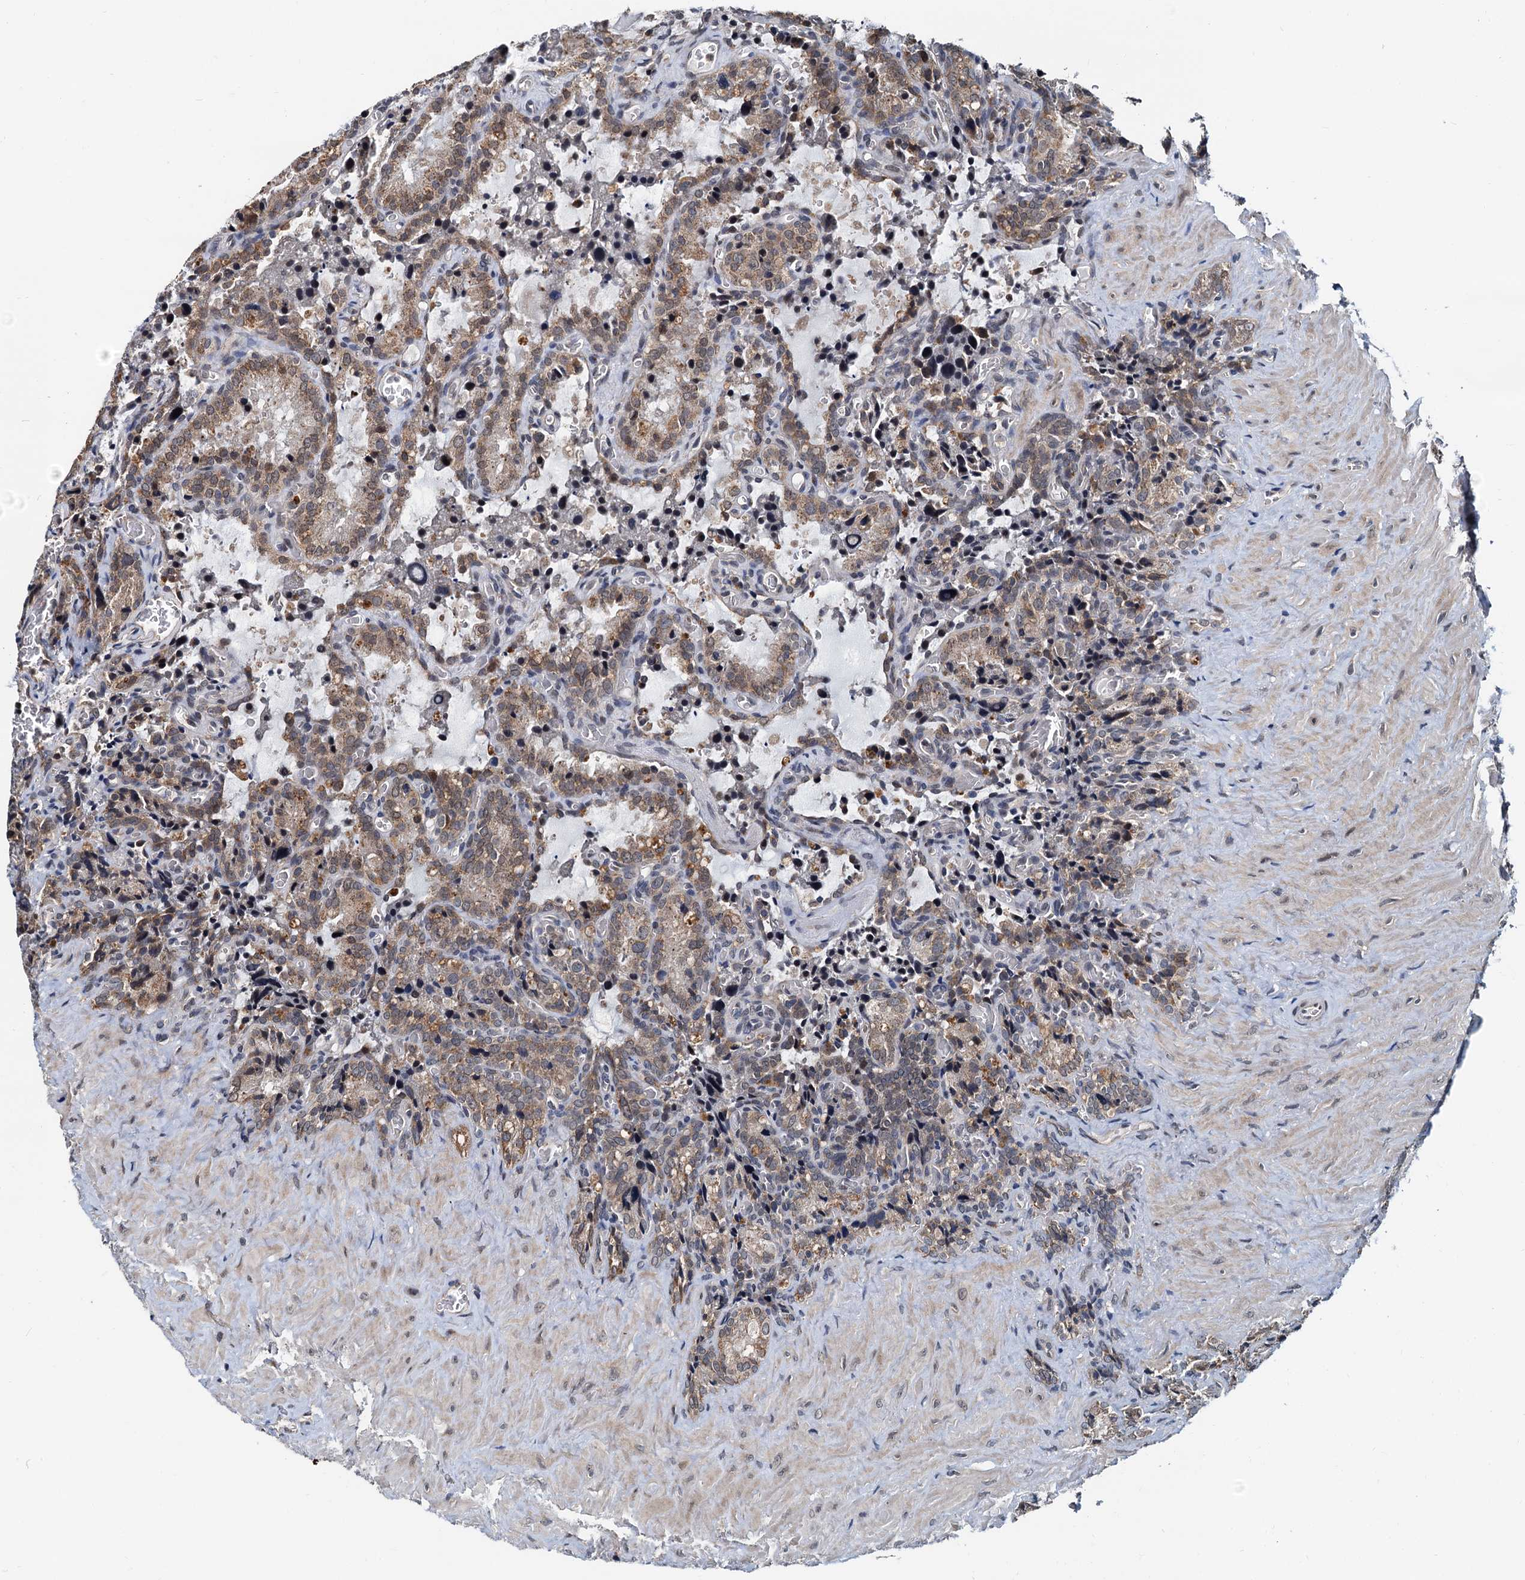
{"staining": {"intensity": "moderate", "quantity": ">75%", "location": "cytoplasmic/membranous"}, "tissue": "seminal vesicle", "cell_type": "Glandular cells", "image_type": "normal", "snomed": [{"axis": "morphology", "description": "Normal tissue, NOS"}, {"axis": "topography", "description": "Seminal veicle"}], "caption": "Seminal vesicle stained with immunohistochemistry (IHC) exhibits moderate cytoplasmic/membranous expression in approximately >75% of glandular cells. (Brightfield microscopy of DAB IHC at high magnification).", "gene": "MCMBP", "patient": {"sex": "male", "age": 62}}